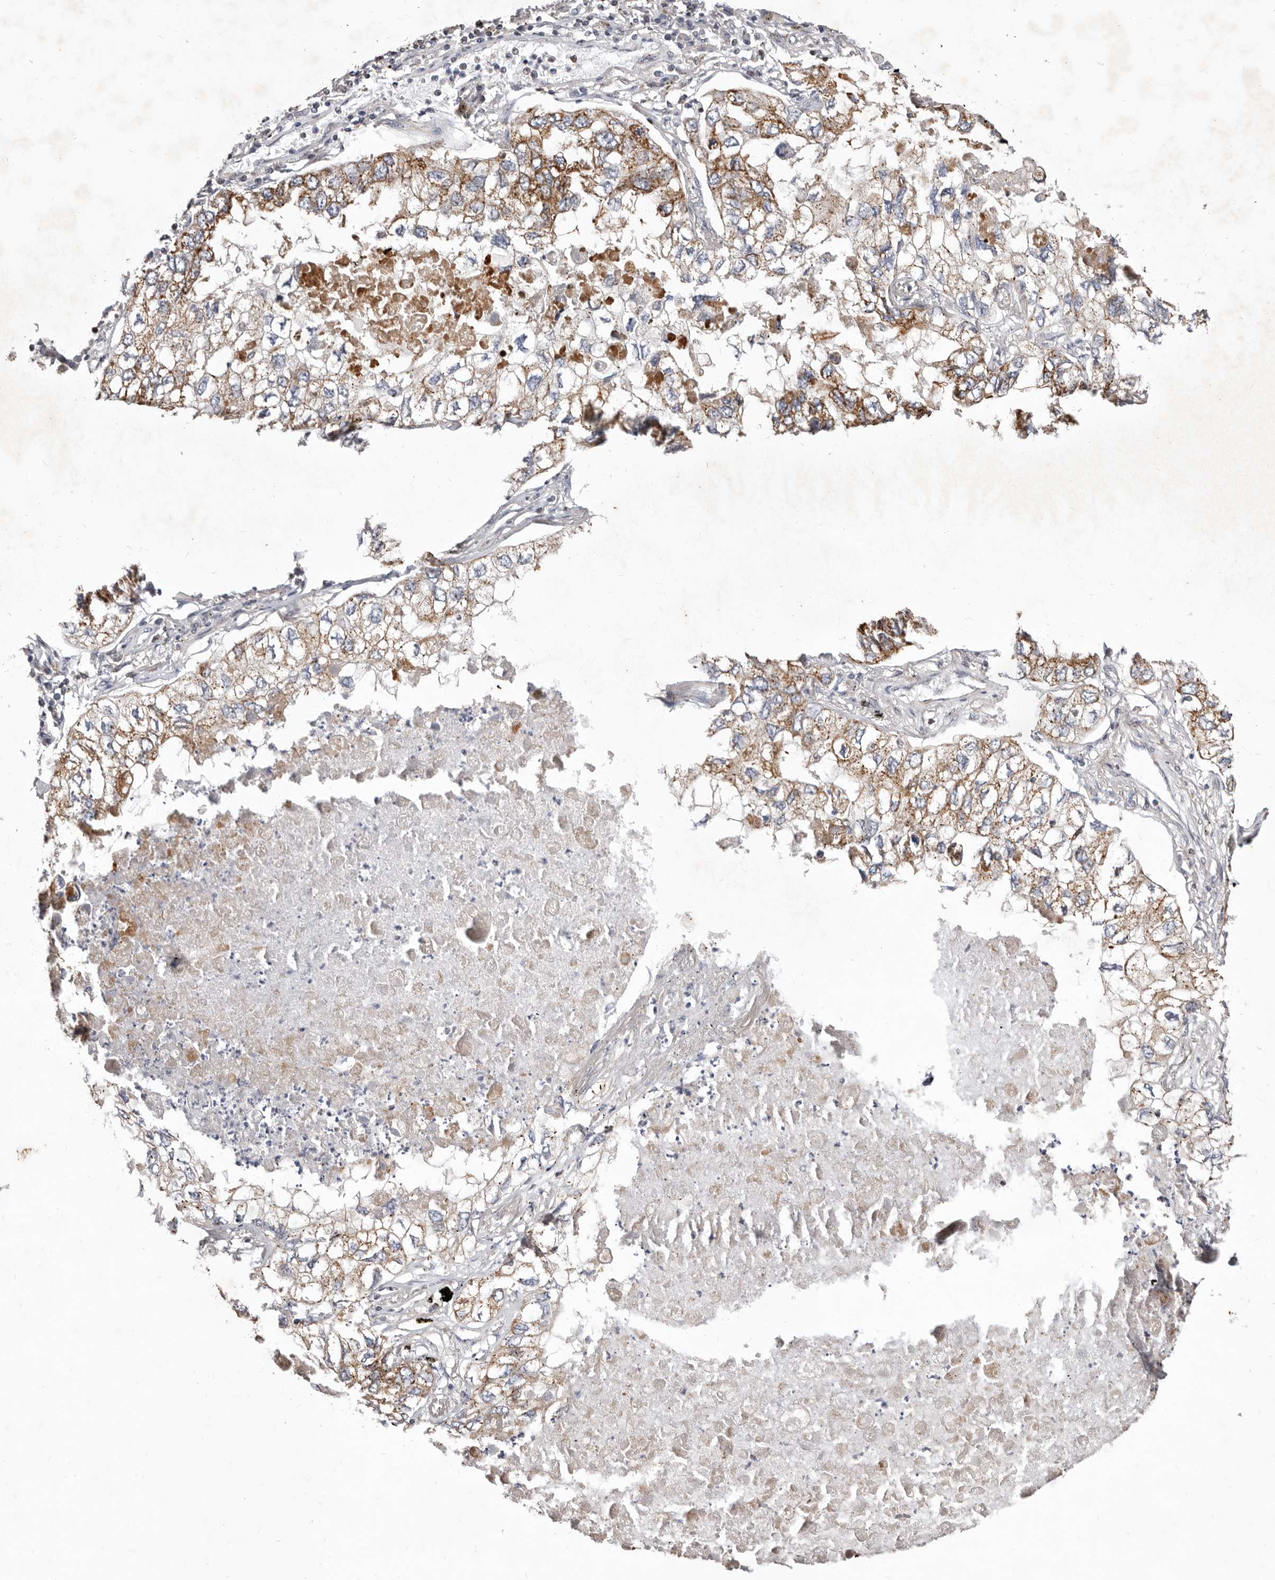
{"staining": {"intensity": "moderate", "quantity": ">75%", "location": "cytoplasmic/membranous"}, "tissue": "lung cancer", "cell_type": "Tumor cells", "image_type": "cancer", "snomed": [{"axis": "morphology", "description": "Adenocarcinoma, NOS"}, {"axis": "topography", "description": "Lung"}], "caption": "A photomicrograph of human lung adenocarcinoma stained for a protein demonstrates moderate cytoplasmic/membranous brown staining in tumor cells.", "gene": "TIMM17B", "patient": {"sex": "male", "age": 65}}